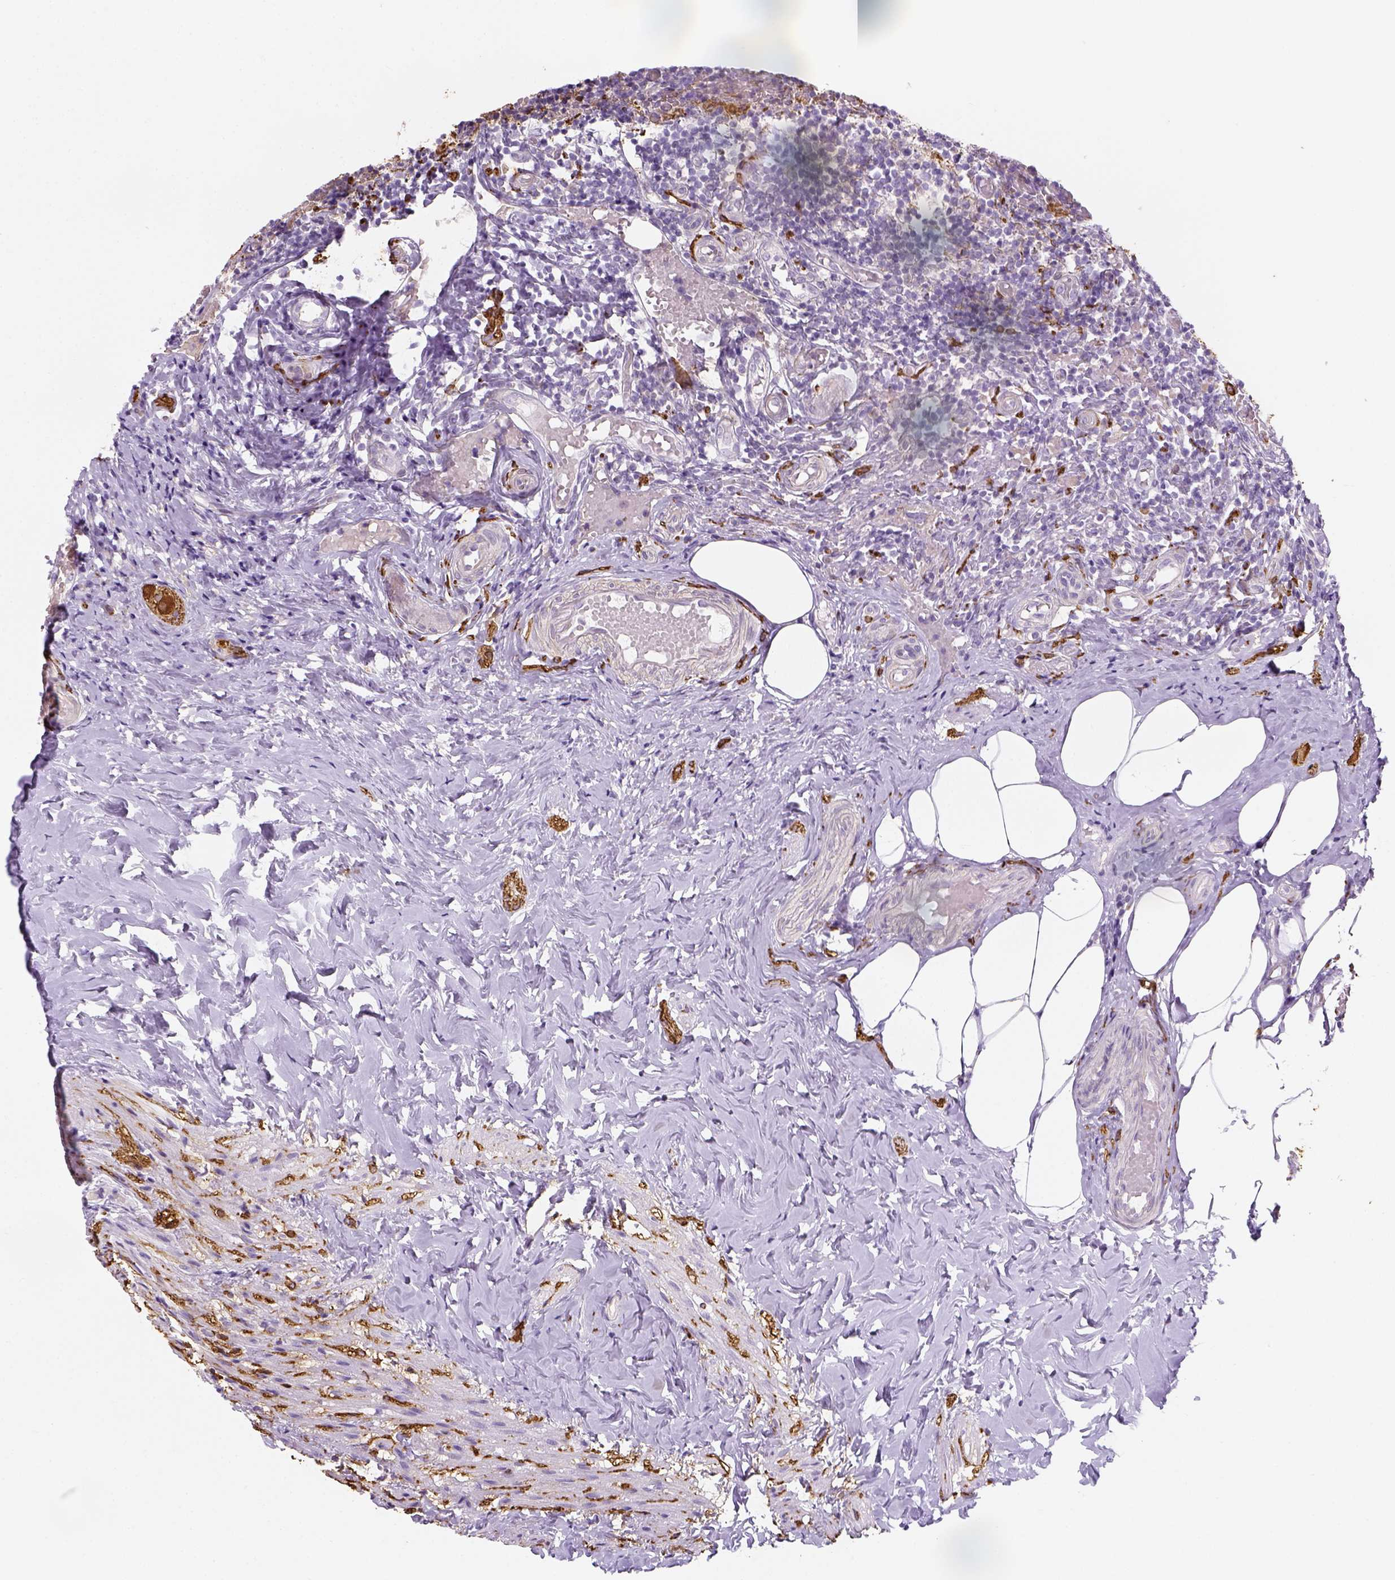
{"staining": {"intensity": "negative", "quantity": "none", "location": "none"}, "tissue": "appendix", "cell_type": "Glandular cells", "image_type": "normal", "snomed": [{"axis": "morphology", "description": "Normal tissue, NOS"}, {"axis": "topography", "description": "Appendix"}], "caption": "Glandular cells are negative for brown protein staining in benign appendix. (DAB (3,3'-diaminobenzidine) immunohistochemistry visualized using brightfield microscopy, high magnification).", "gene": "CACNB1", "patient": {"sex": "female", "age": 32}}